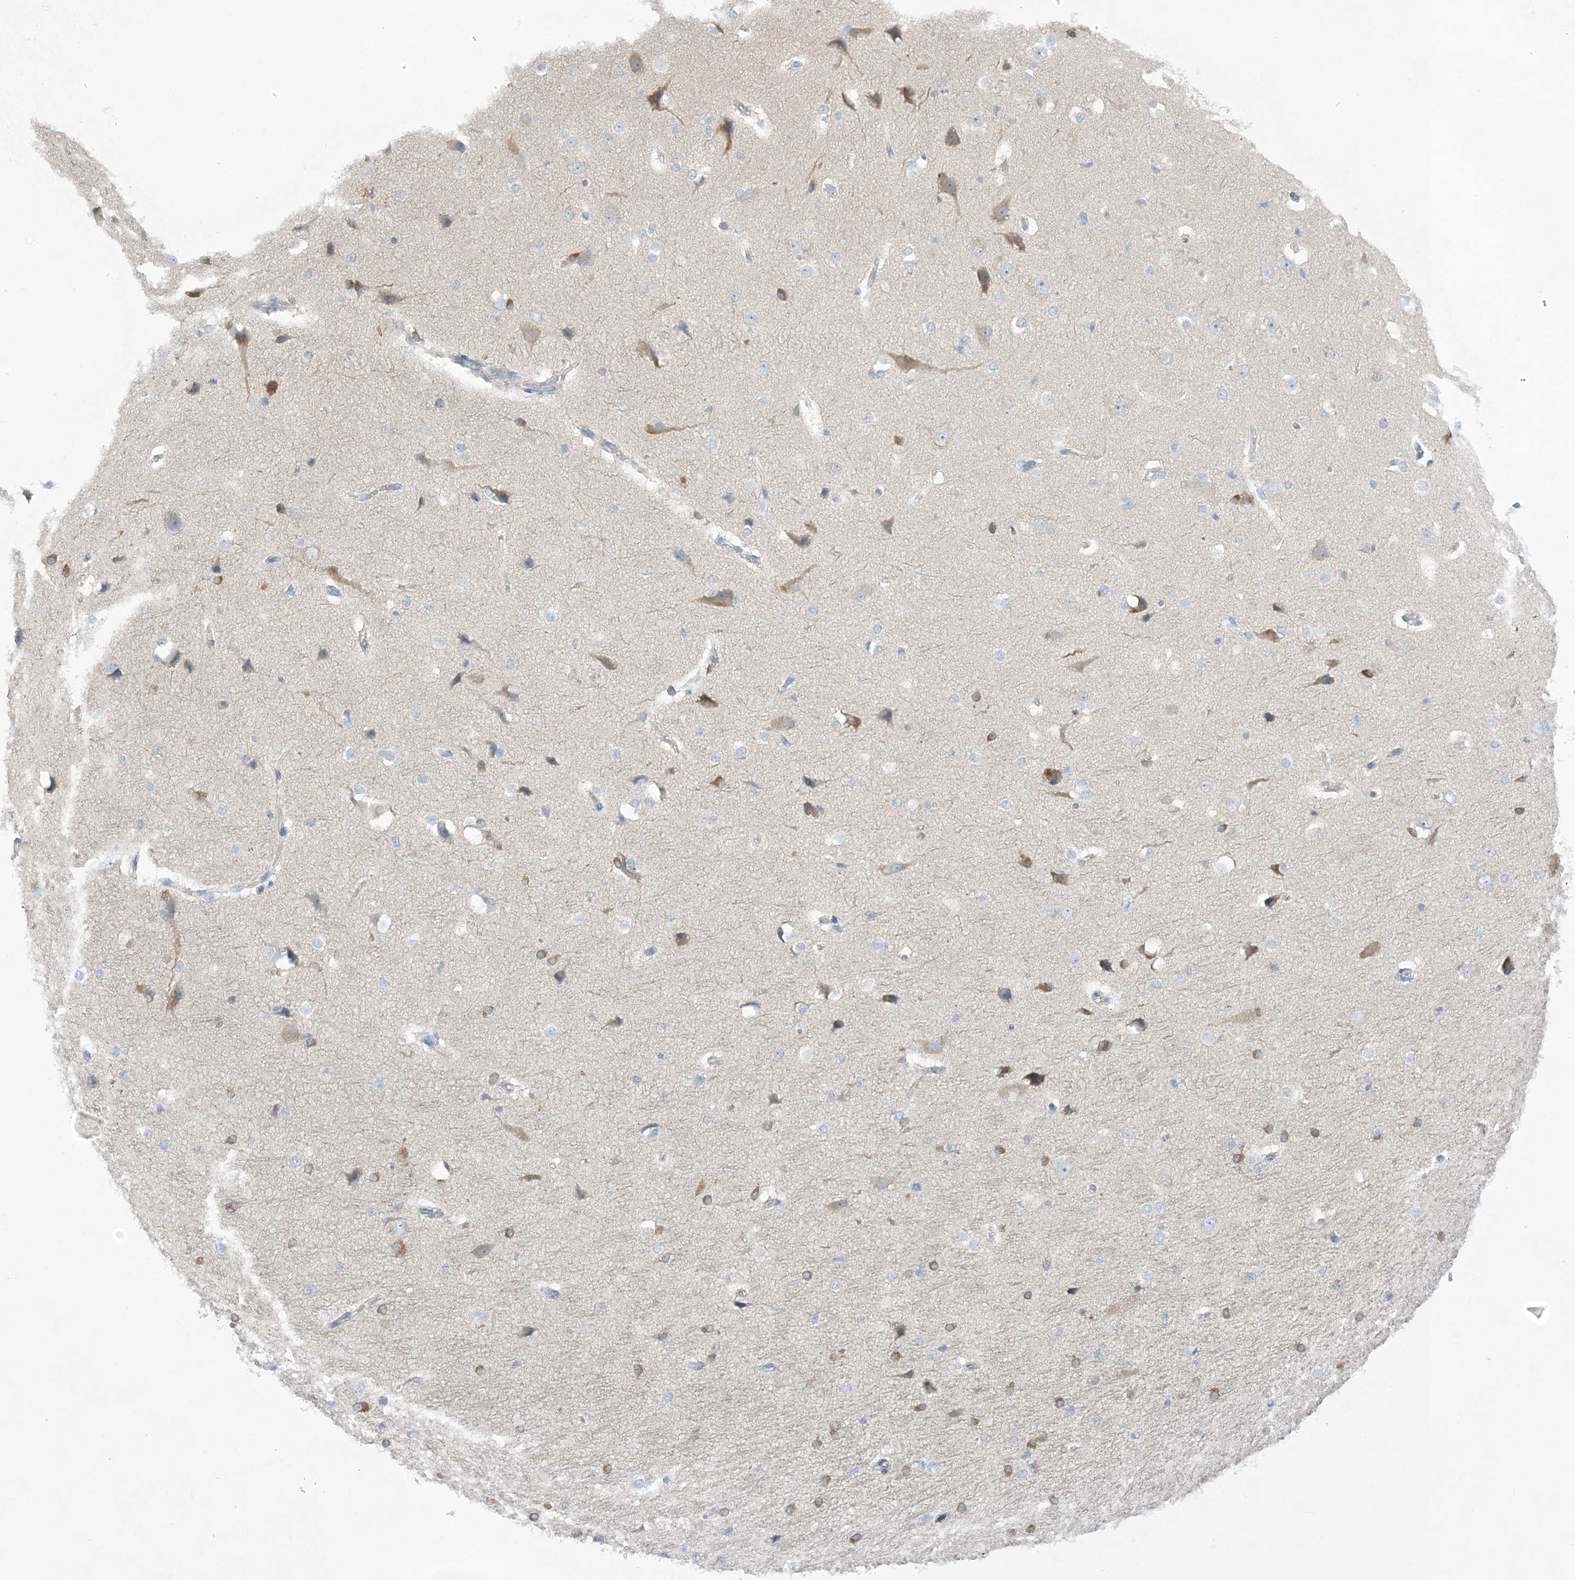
{"staining": {"intensity": "weak", "quantity": "25%-75%", "location": "cytoplasmic/membranous"}, "tissue": "cerebral cortex", "cell_type": "Endothelial cells", "image_type": "normal", "snomed": [{"axis": "morphology", "description": "Normal tissue, NOS"}, {"axis": "morphology", "description": "Developmental malformation"}, {"axis": "topography", "description": "Cerebral cortex"}], "caption": "Approximately 25%-75% of endothelial cells in unremarkable cerebral cortex display weak cytoplasmic/membranous protein expression as visualized by brown immunohistochemical staining.", "gene": "XIRP2", "patient": {"sex": "female", "age": 30}}